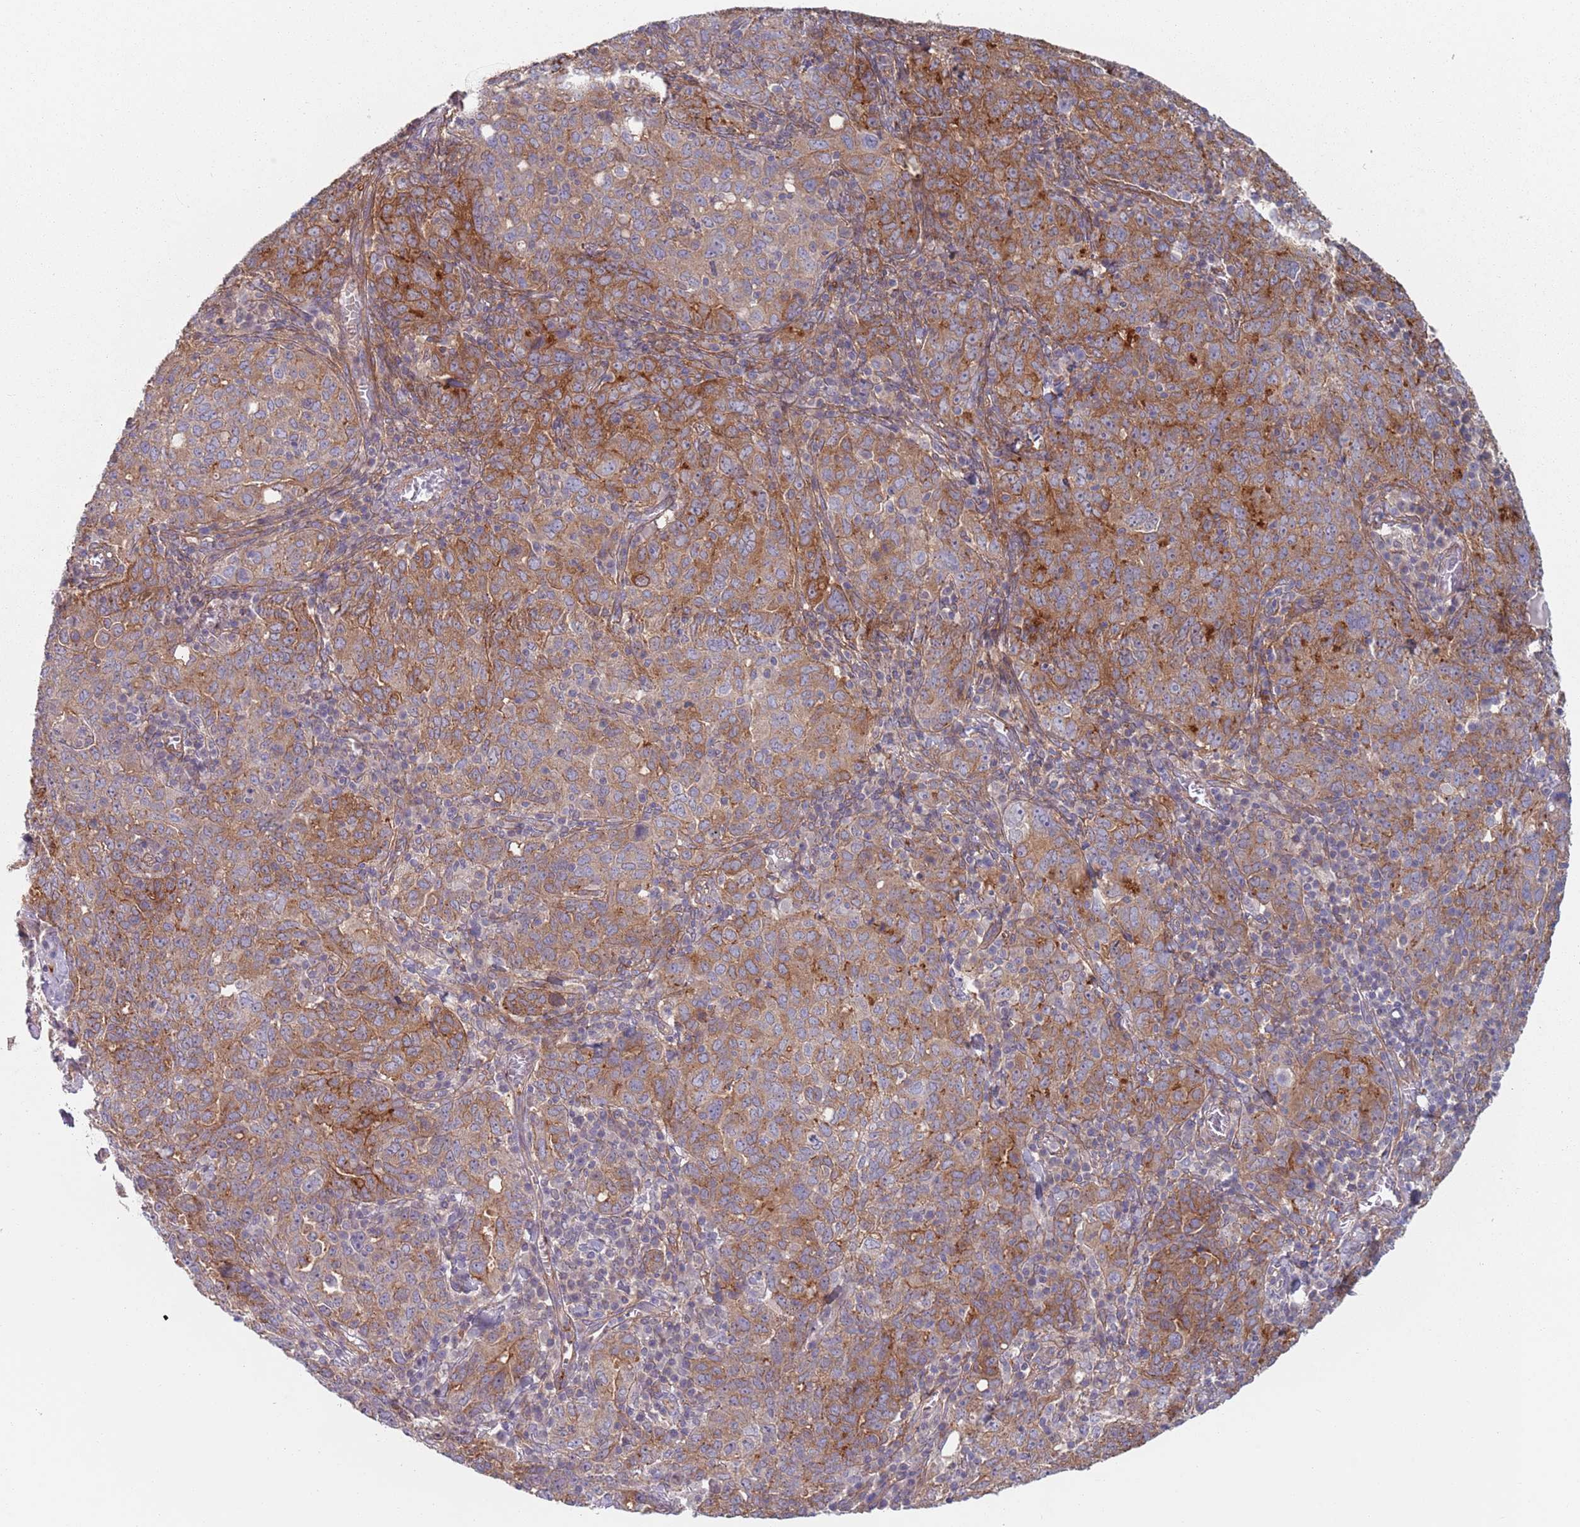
{"staining": {"intensity": "moderate", "quantity": ">75%", "location": "cytoplasmic/membranous"}, "tissue": "ovarian cancer", "cell_type": "Tumor cells", "image_type": "cancer", "snomed": [{"axis": "morphology", "description": "Carcinoma, endometroid"}, {"axis": "topography", "description": "Ovary"}], "caption": "An immunohistochemistry (IHC) histopathology image of neoplastic tissue is shown. Protein staining in brown highlights moderate cytoplasmic/membranous positivity in endometroid carcinoma (ovarian) within tumor cells. (Brightfield microscopy of DAB IHC at high magnification).", "gene": "APPL2", "patient": {"sex": "female", "age": 62}}